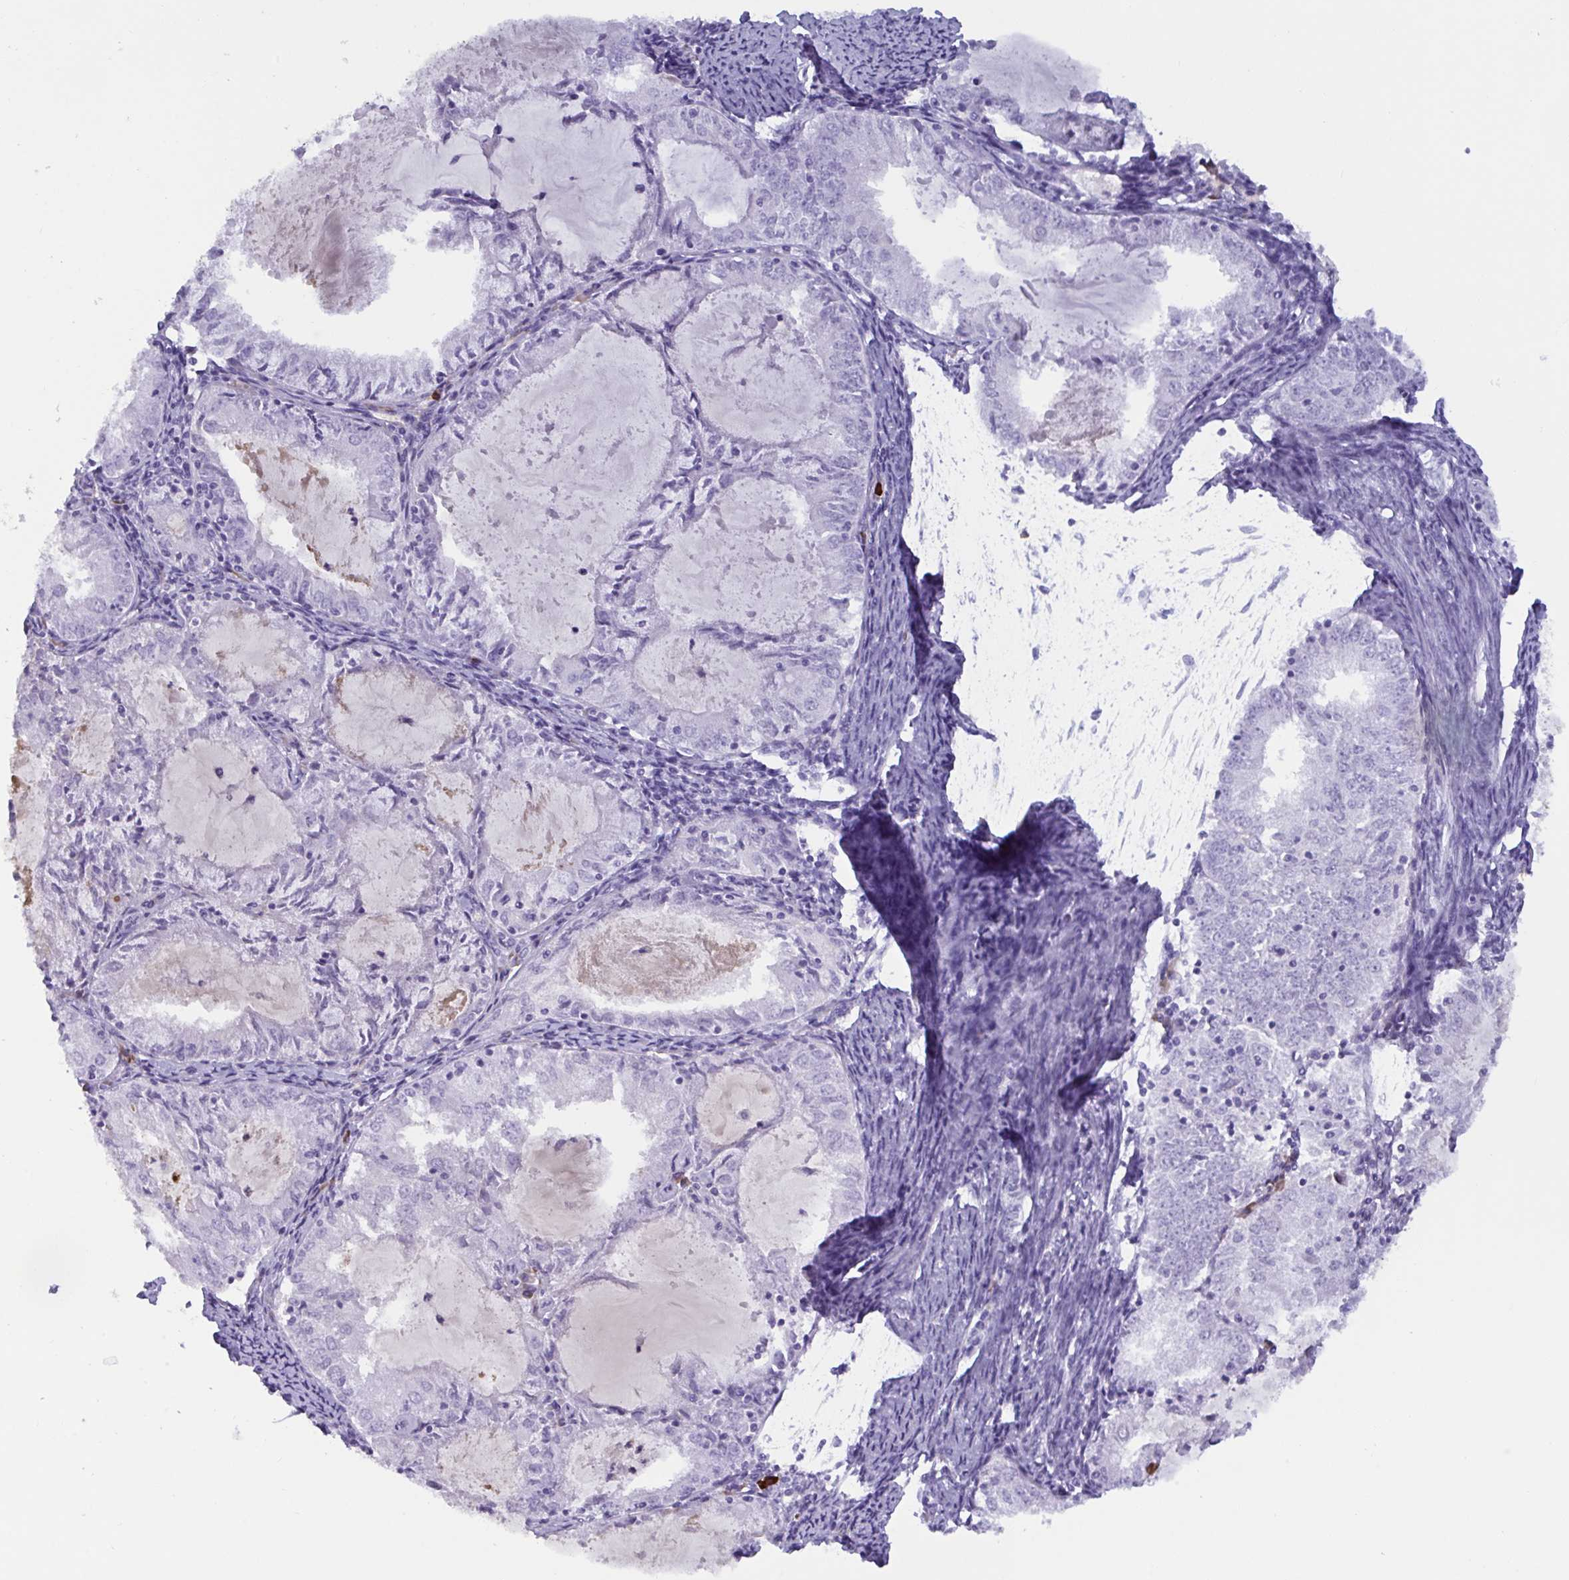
{"staining": {"intensity": "negative", "quantity": "none", "location": "none"}, "tissue": "endometrial cancer", "cell_type": "Tumor cells", "image_type": "cancer", "snomed": [{"axis": "morphology", "description": "Adenocarcinoma, NOS"}, {"axis": "topography", "description": "Endometrium"}], "caption": "Human endometrial cancer stained for a protein using immunohistochemistry (IHC) displays no positivity in tumor cells.", "gene": "SLC2A1", "patient": {"sex": "female", "age": 57}}